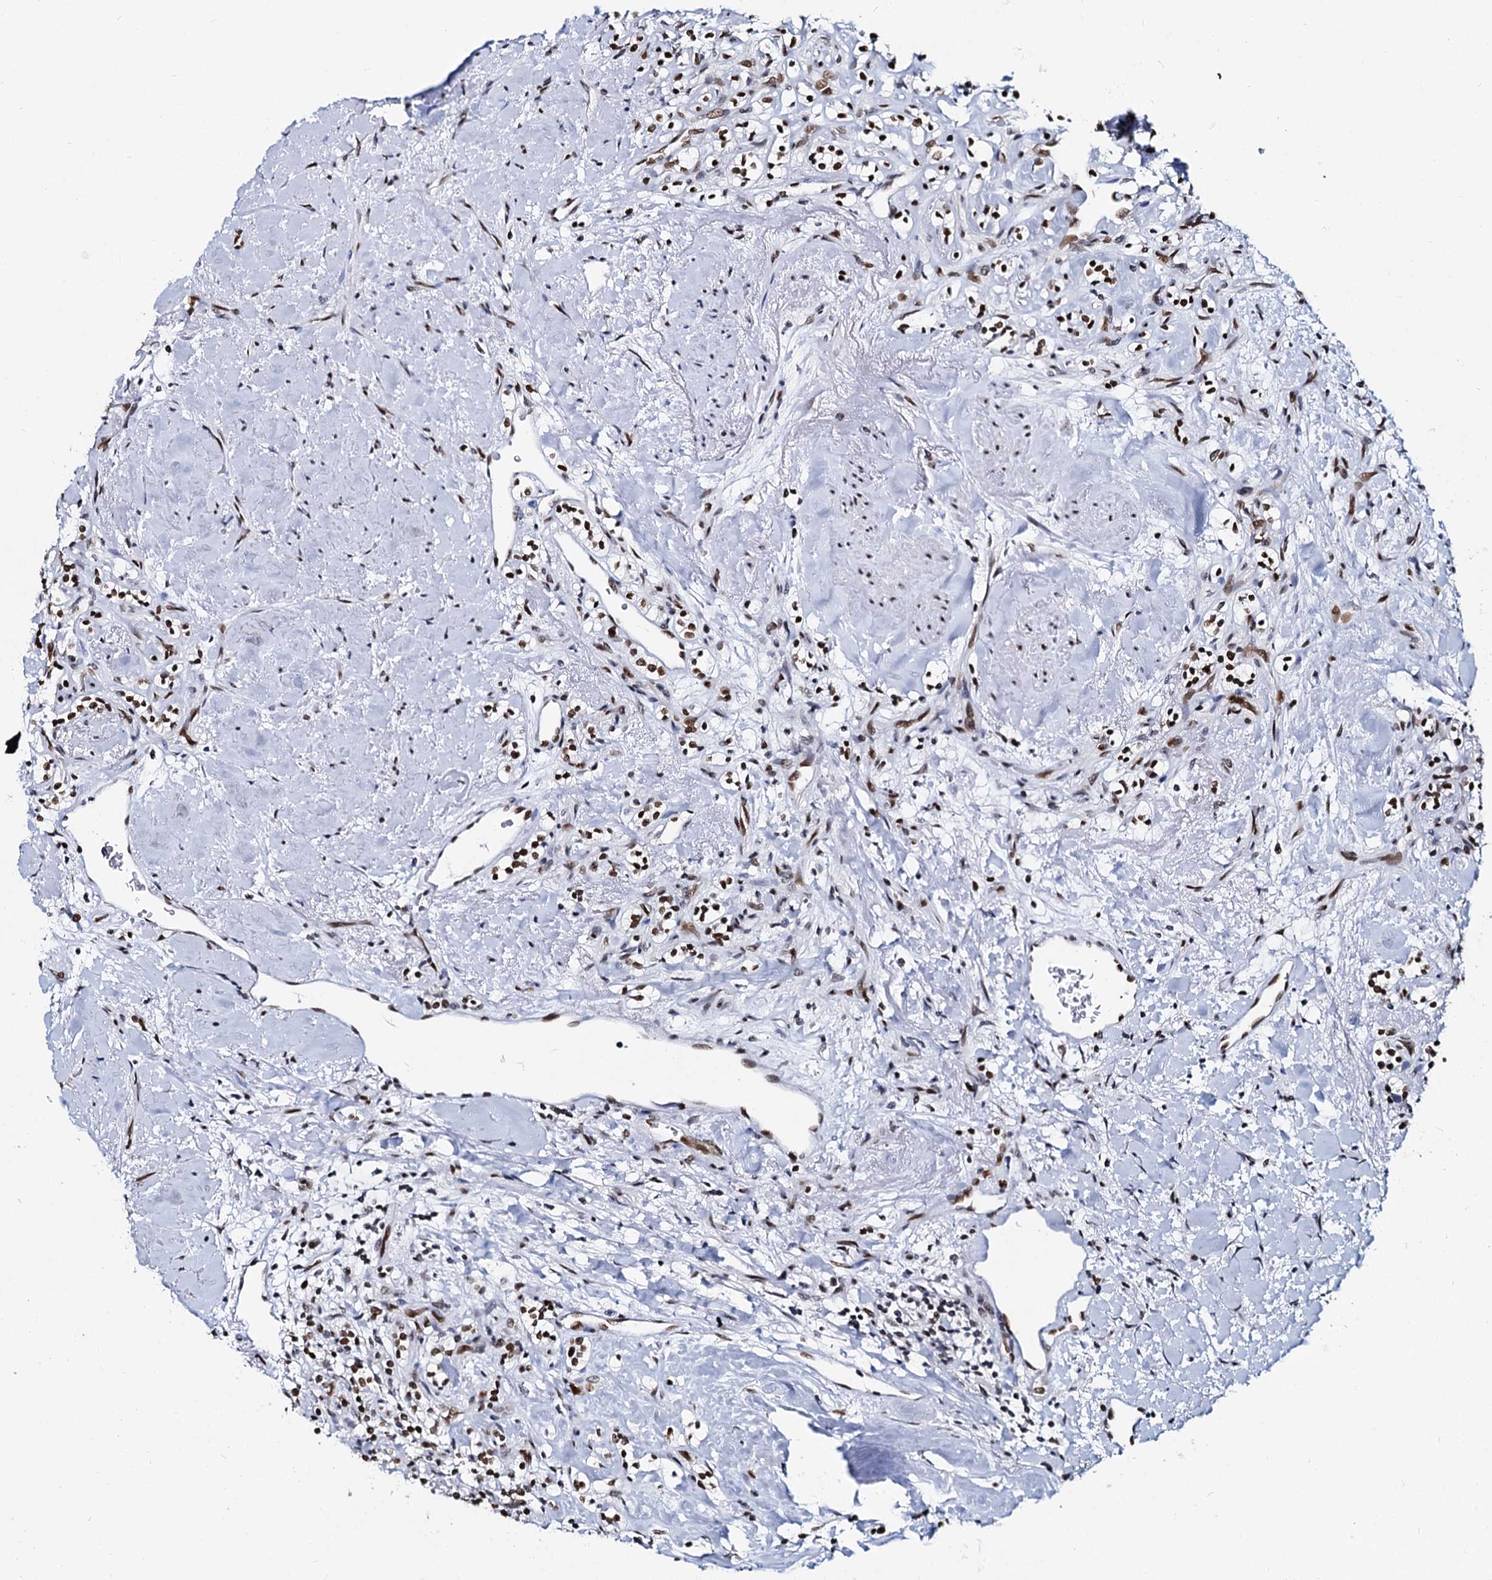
{"staining": {"intensity": "strong", "quantity": ">75%", "location": "nuclear"}, "tissue": "renal cancer", "cell_type": "Tumor cells", "image_type": "cancer", "snomed": [{"axis": "morphology", "description": "Adenocarcinoma, NOS"}, {"axis": "topography", "description": "Kidney"}], "caption": "Renal cancer (adenocarcinoma) stained with DAB (3,3'-diaminobenzidine) immunohistochemistry shows high levels of strong nuclear positivity in about >75% of tumor cells.", "gene": "CMAS", "patient": {"sex": "male", "age": 77}}